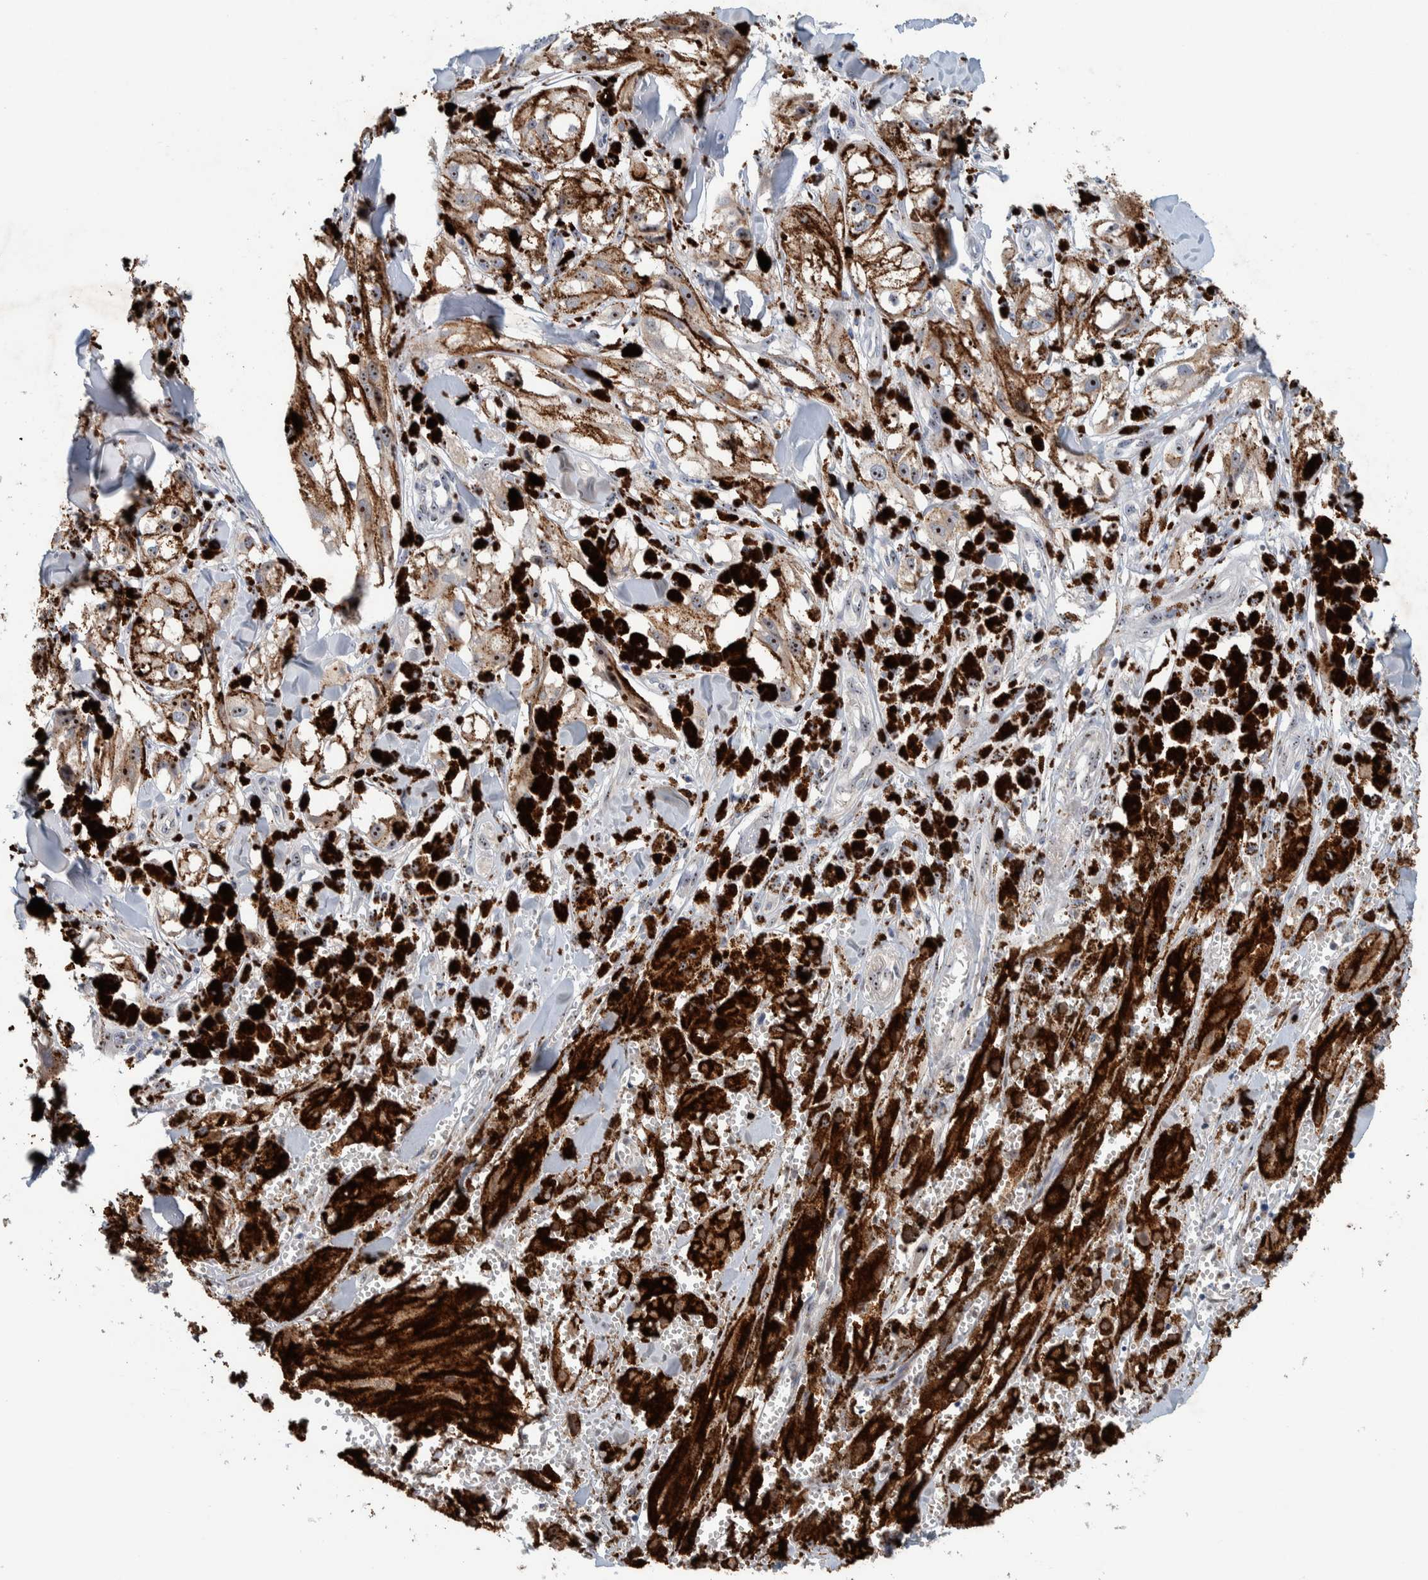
{"staining": {"intensity": "strong", "quantity": ">75%", "location": "nuclear"}, "tissue": "melanoma", "cell_type": "Tumor cells", "image_type": "cancer", "snomed": [{"axis": "morphology", "description": "Malignant melanoma, NOS"}, {"axis": "topography", "description": "Skin"}], "caption": "Melanoma stained with a protein marker demonstrates strong staining in tumor cells.", "gene": "NOL11", "patient": {"sex": "male", "age": 88}}